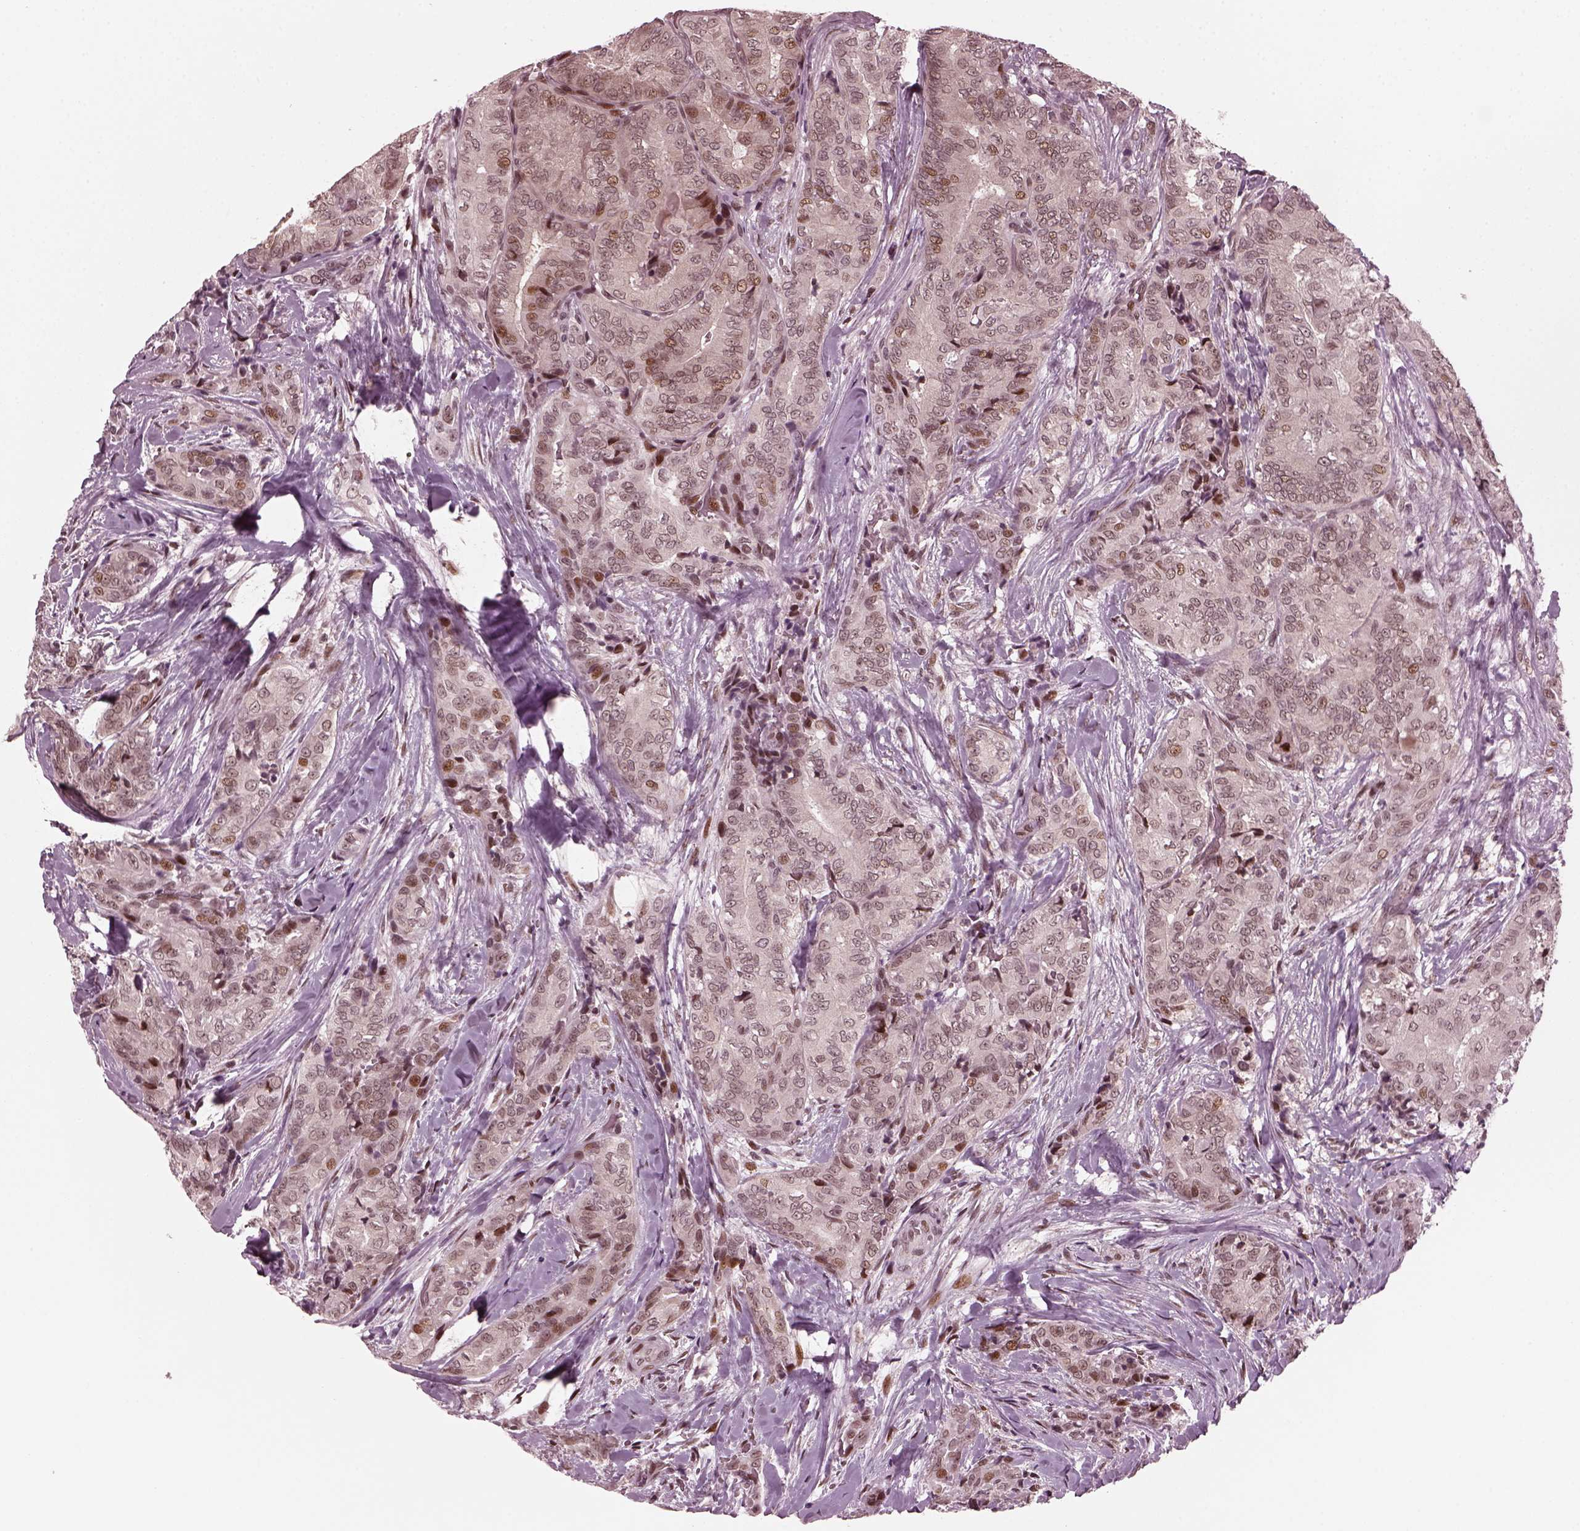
{"staining": {"intensity": "moderate", "quantity": "<25%", "location": "nuclear"}, "tissue": "thyroid cancer", "cell_type": "Tumor cells", "image_type": "cancer", "snomed": [{"axis": "morphology", "description": "Papillary adenocarcinoma, NOS"}, {"axis": "topography", "description": "Thyroid gland"}], "caption": "Thyroid papillary adenocarcinoma was stained to show a protein in brown. There is low levels of moderate nuclear positivity in about <25% of tumor cells. (DAB IHC, brown staining for protein, blue staining for nuclei).", "gene": "TRIB3", "patient": {"sex": "male", "age": 61}}